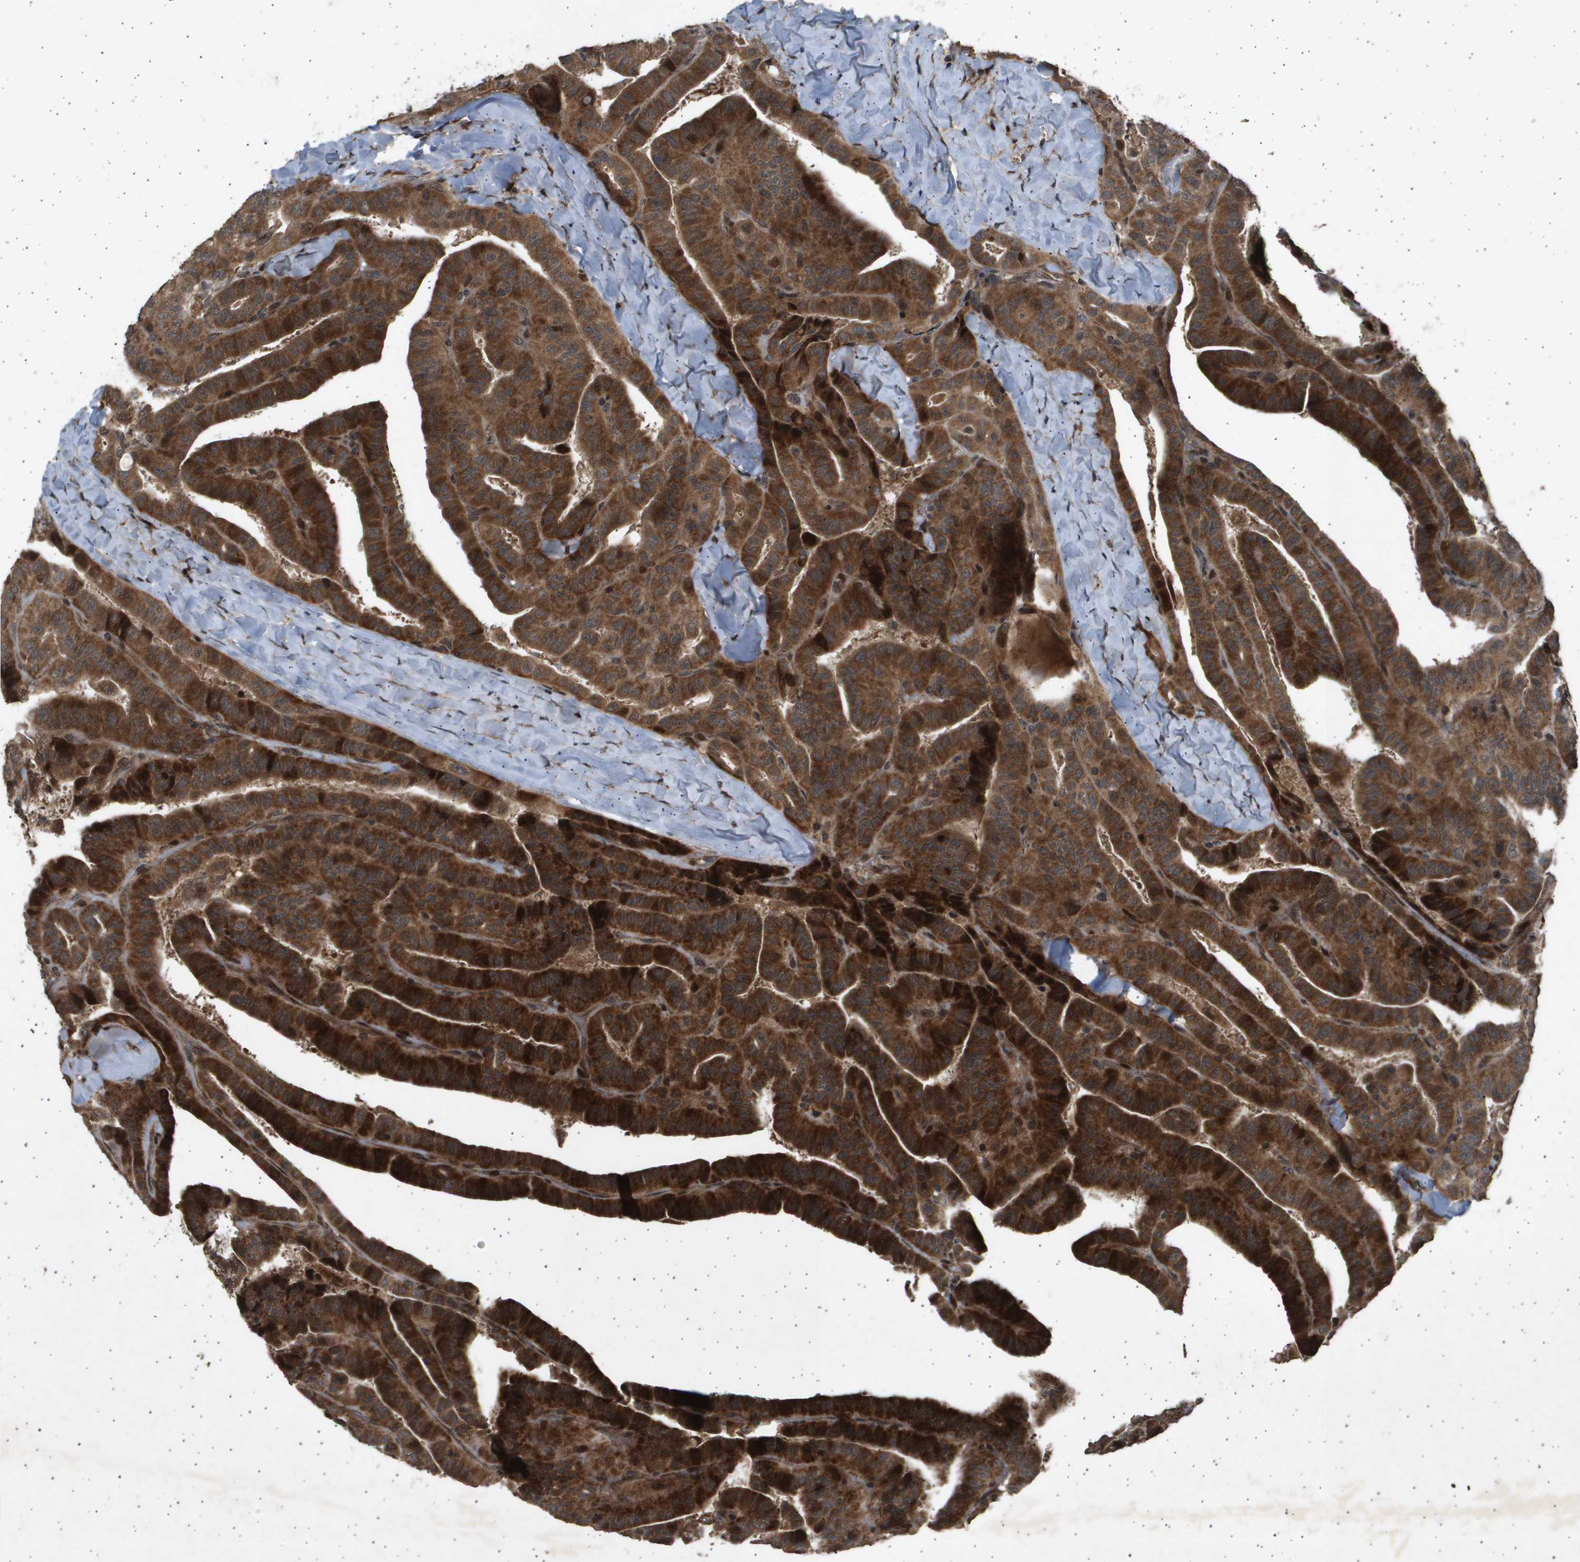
{"staining": {"intensity": "strong", "quantity": ">75%", "location": "cytoplasmic/membranous,nuclear"}, "tissue": "thyroid cancer", "cell_type": "Tumor cells", "image_type": "cancer", "snomed": [{"axis": "morphology", "description": "Papillary adenocarcinoma, NOS"}, {"axis": "topography", "description": "Thyroid gland"}], "caption": "High-magnification brightfield microscopy of thyroid cancer (papillary adenocarcinoma) stained with DAB (3,3'-diaminobenzidine) (brown) and counterstained with hematoxylin (blue). tumor cells exhibit strong cytoplasmic/membranous and nuclear positivity is present in approximately>75% of cells.", "gene": "TNRC6A", "patient": {"sex": "male", "age": 77}}